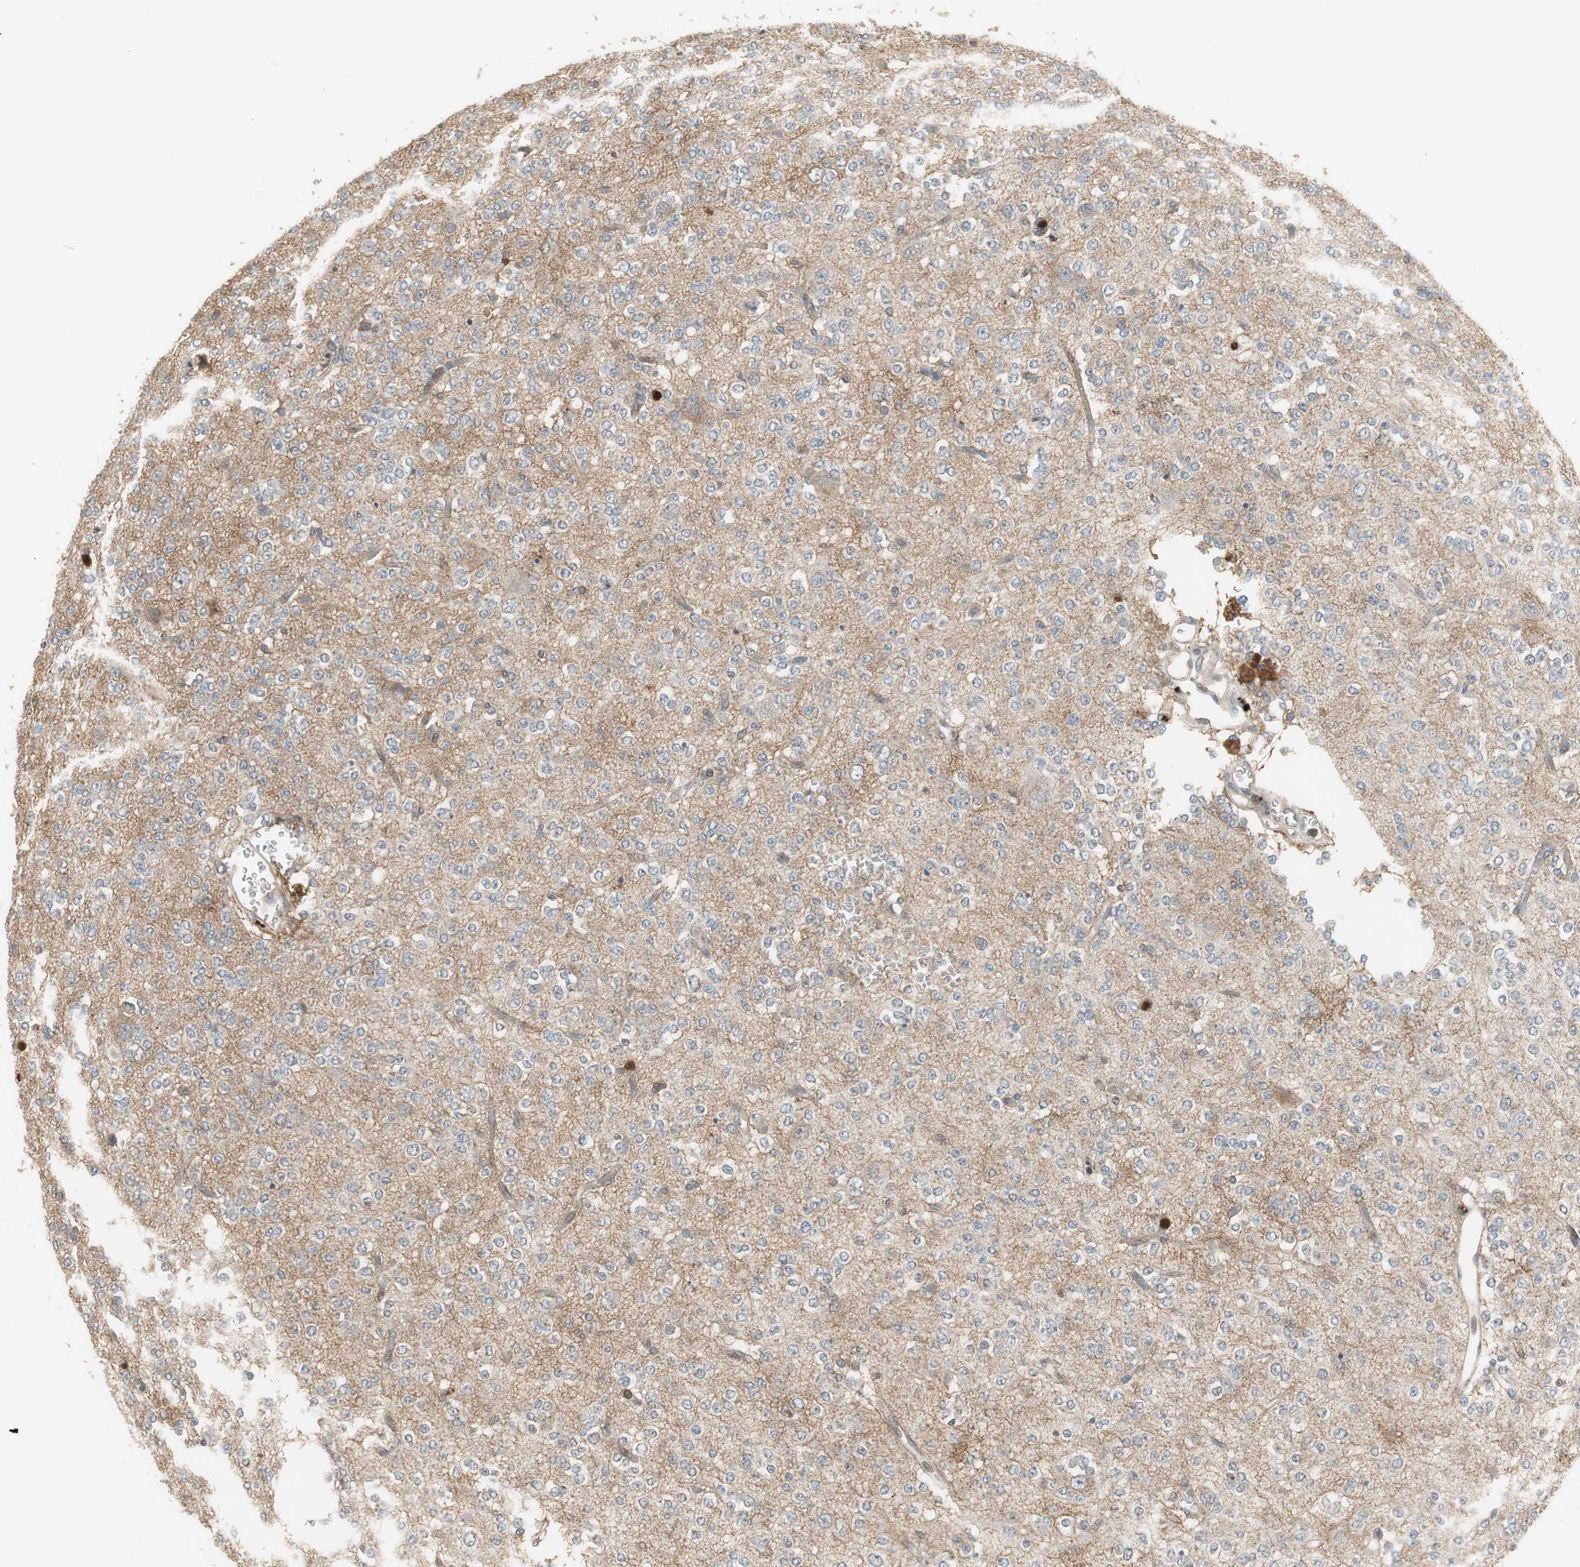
{"staining": {"intensity": "moderate", "quantity": ">75%", "location": "cytoplasmic/membranous"}, "tissue": "glioma", "cell_type": "Tumor cells", "image_type": "cancer", "snomed": [{"axis": "morphology", "description": "Glioma, malignant, Low grade"}, {"axis": "topography", "description": "Brain"}], "caption": "IHC image of low-grade glioma (malignant) stained for a protein (brown), which displays medium levels of moderate cytoplasmic/membranous expression in about >75% of tumor cells.", "gene": "SNX4", "patient": {"sex": "male", "age": 38}}